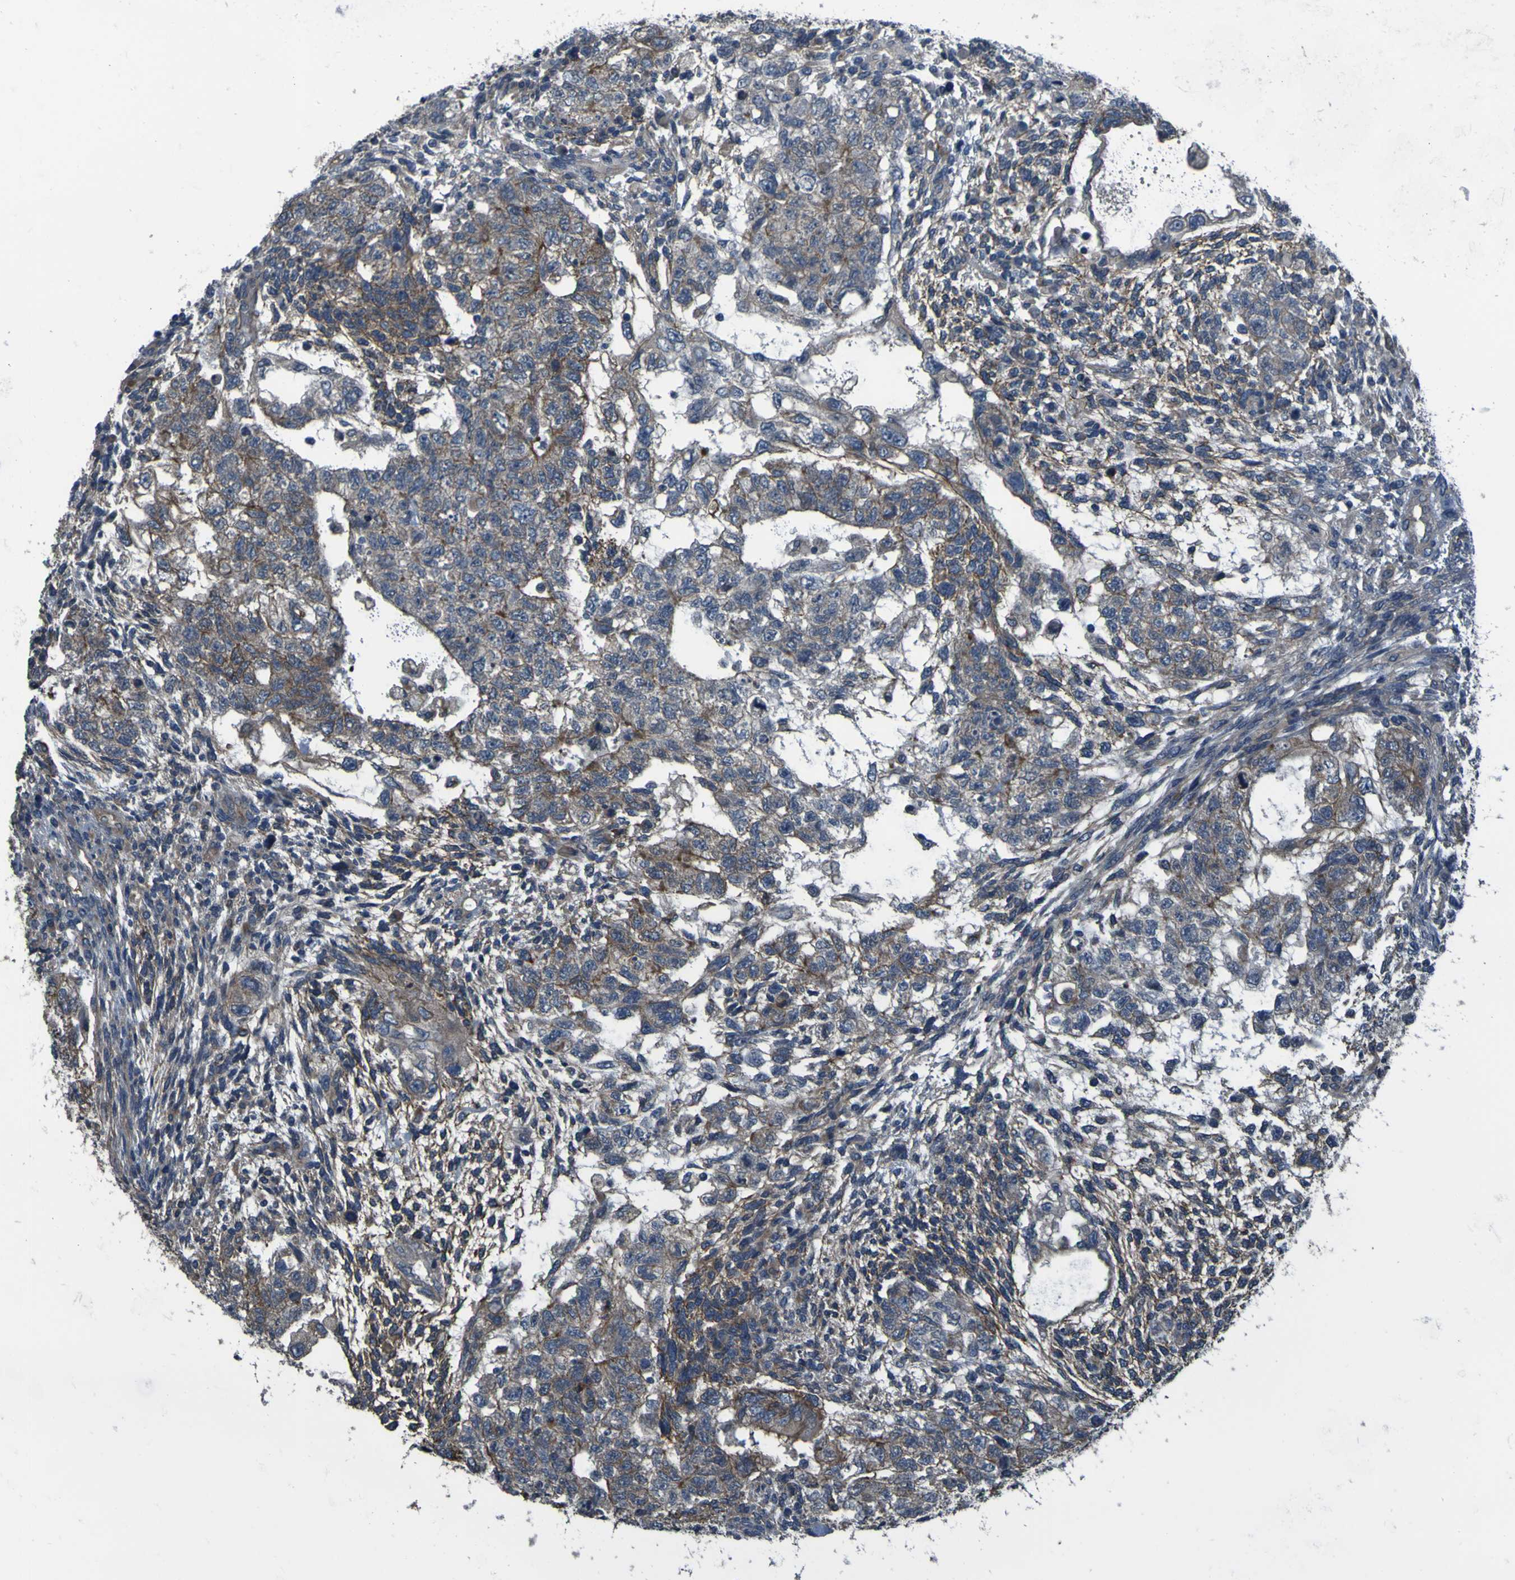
{"staining": {"intensity": "weak", "quantity": "25%-75%", "location": "cytoplasmic/membranous"}, "tissue": "testis cancer", "cell_type": "Tumor cells", "image_type": "cancer", "snomed": [{"axis": "morphology", "description": "Normal tissue, NOS"}, {"axis": "morphology", "description": "Carcinoma, Embryonal, NOS"}, {"axis": "topography", "description": "Testis"}], "caption": "Protein analysis of embryonal carcinoma (testis) tissue displays weak cytoplasmic/membranous positivity in about 25%-75% of tumor cells. The staining was performed using DAB (3,3'-diaminobenzidine) to visualize the protein expression in brown, while the nuclei were stained in blue with hematoxylin (Magnification: 20x).", "gene": "GRAMD1A", "patient": {"sex": "male", "age": 36}}